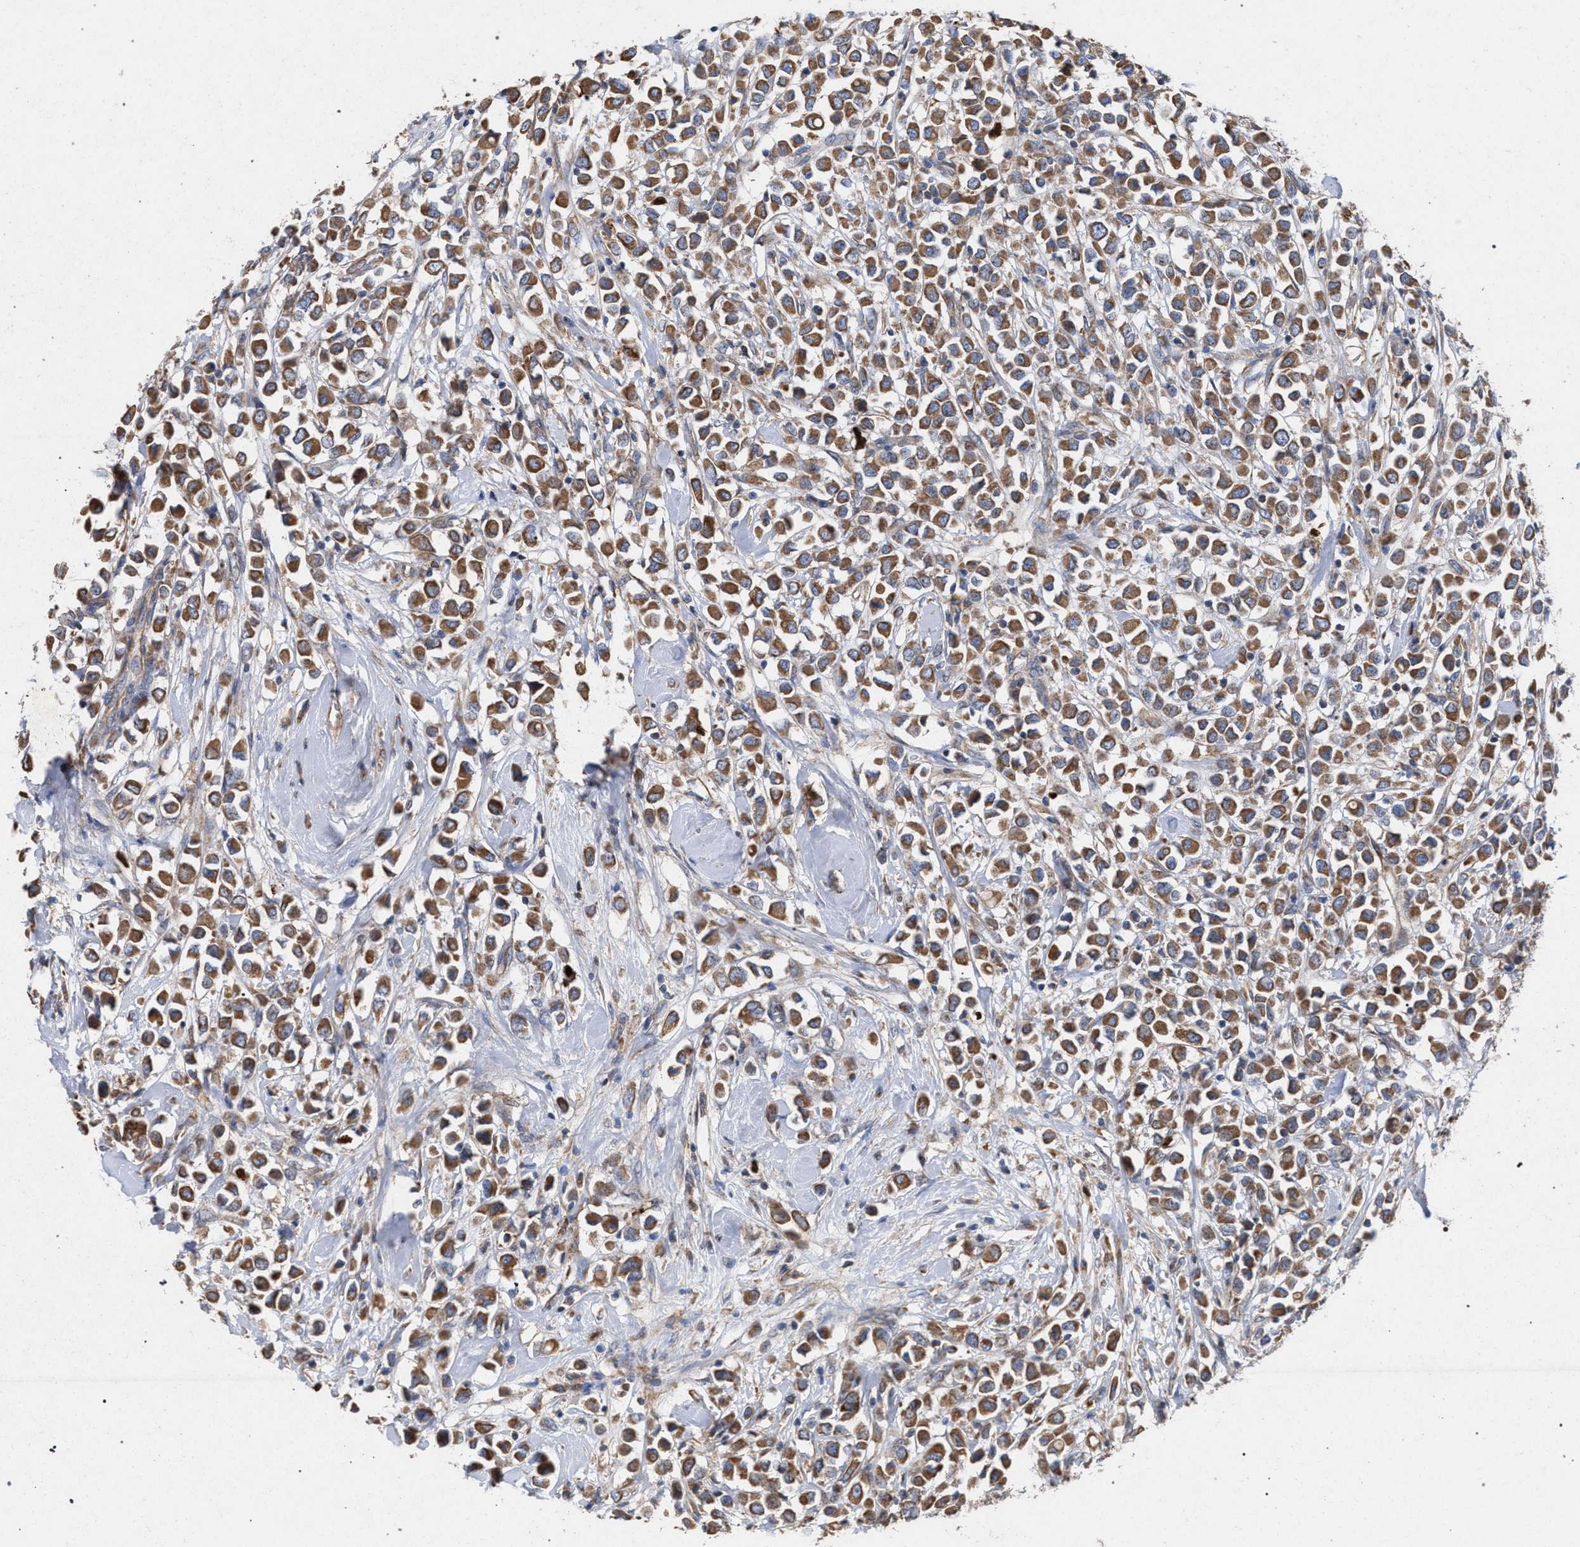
{"staining": {"intensity": "moderate", "quantity": ">75%", "location": "cytoplasmic/membranous"}, "tissue": "breast cancer", "cell_type": "Tumor cells", "image_type": "cancer", "snomed": [{"axis": "morphology", "description": "Duct carcinoma"}, {"axis": "topography", "description": "Breast"}], "caption": "Infiltrating ductal carcinoma (breast) stained for a protein shows moderate cytoplasmic/membranous positivity in tumor cells.", "gene": "BCL2L12", "patient": {"sex": "female", "age": 61}}